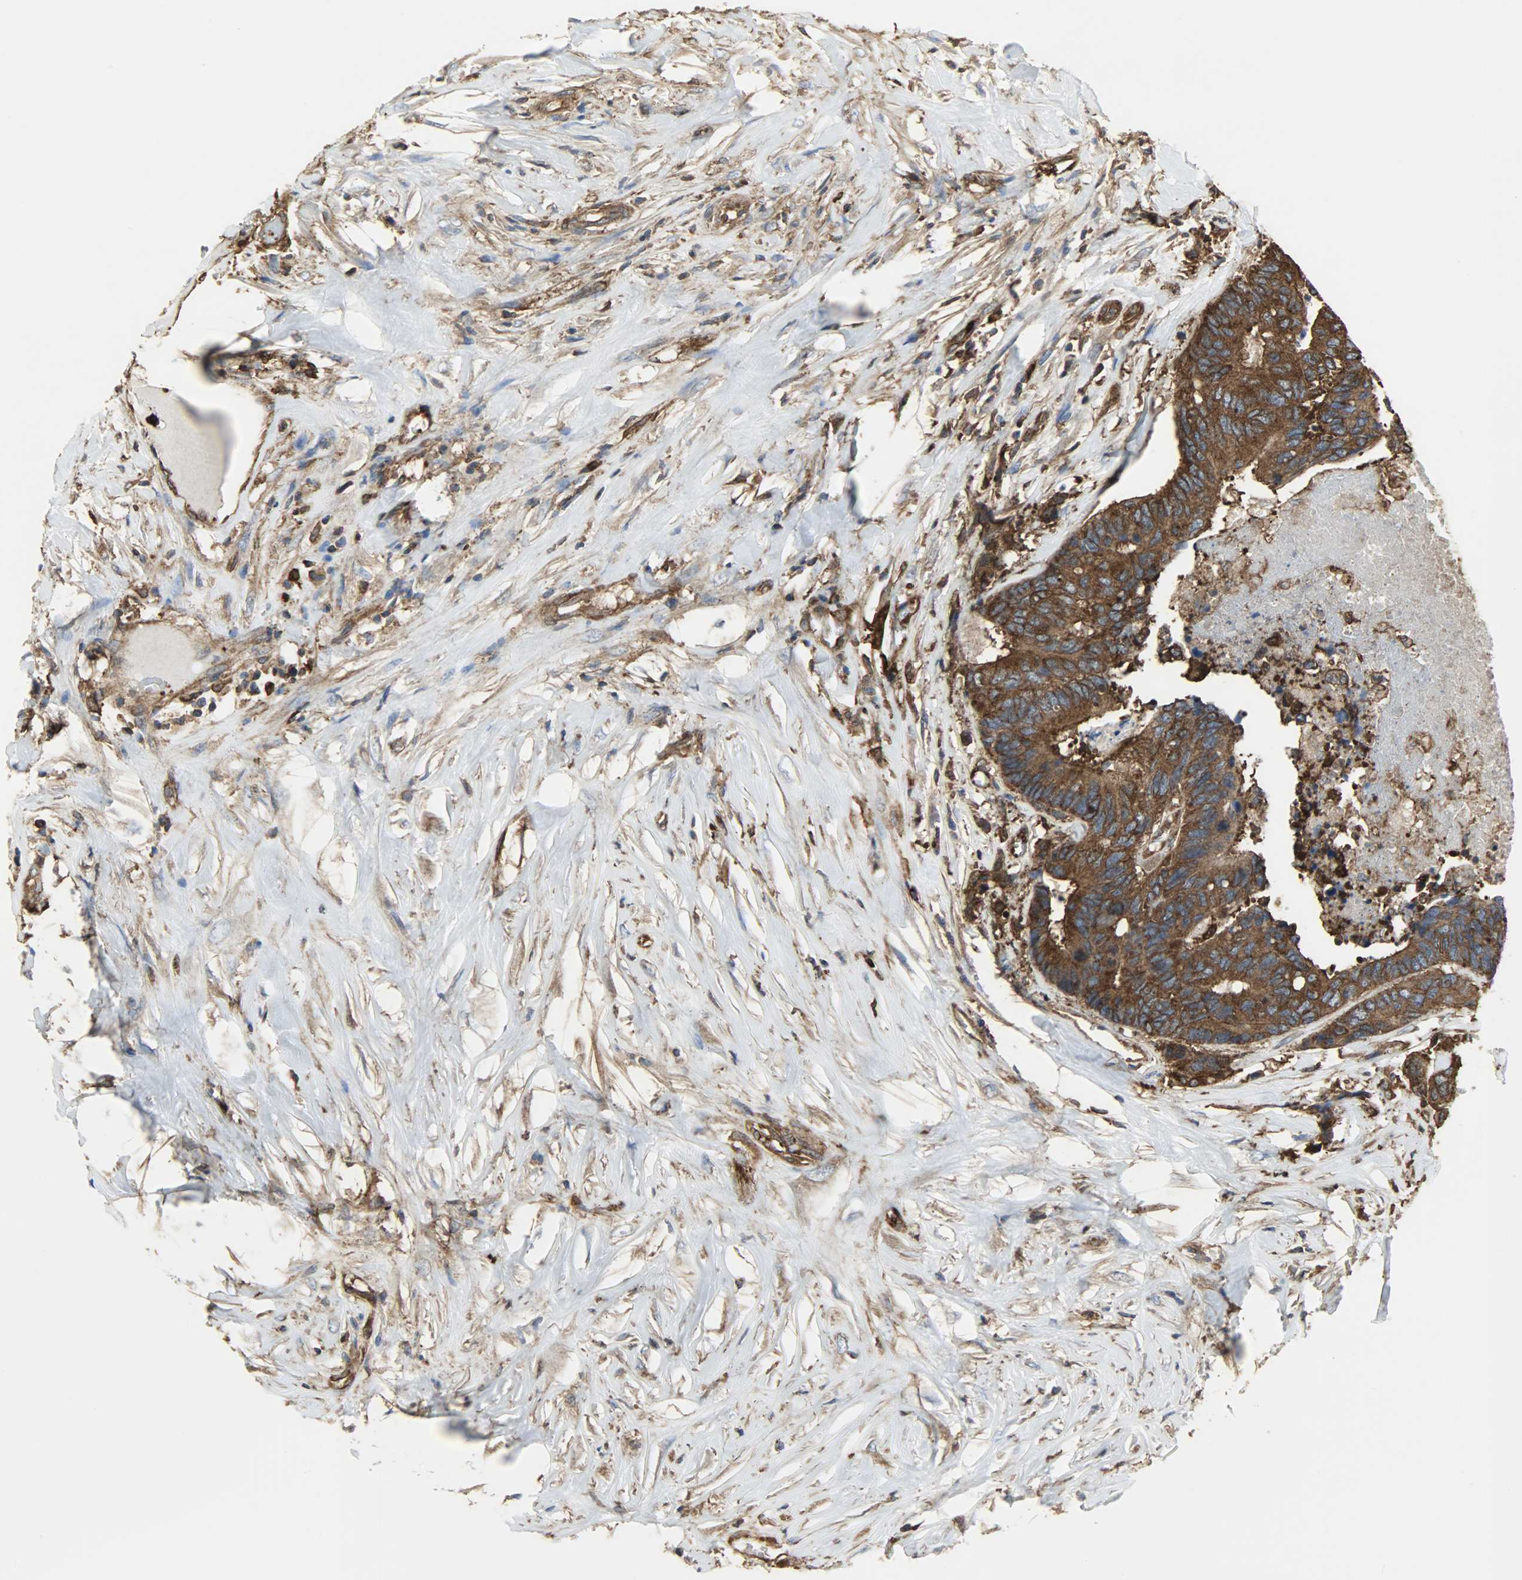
{"staining": {"intensity": "strong", "quantity": ">75%", "location": "cytoplasmic/membranous"}, "tissue": "colorectal cancer", "cell_type": "Tumor cells", "image_type": "cancer", "snomed": [{"axis": "morphology", "description": "Adenocarcinoma, NOS"}, {"axis": "topography", "description": "Rectum"}], "caption": "Strong cytoplasmic/membranous staining is appreciated in approximately >75% of tumor cells in colorectal cancer (adenocarcinoma). Immunohistochemistry (ihc) stains the protein of interest in brown and the nuclei are stained blue.", "gene": "VASP", "patient": {"sex": "male", "age": 55}}